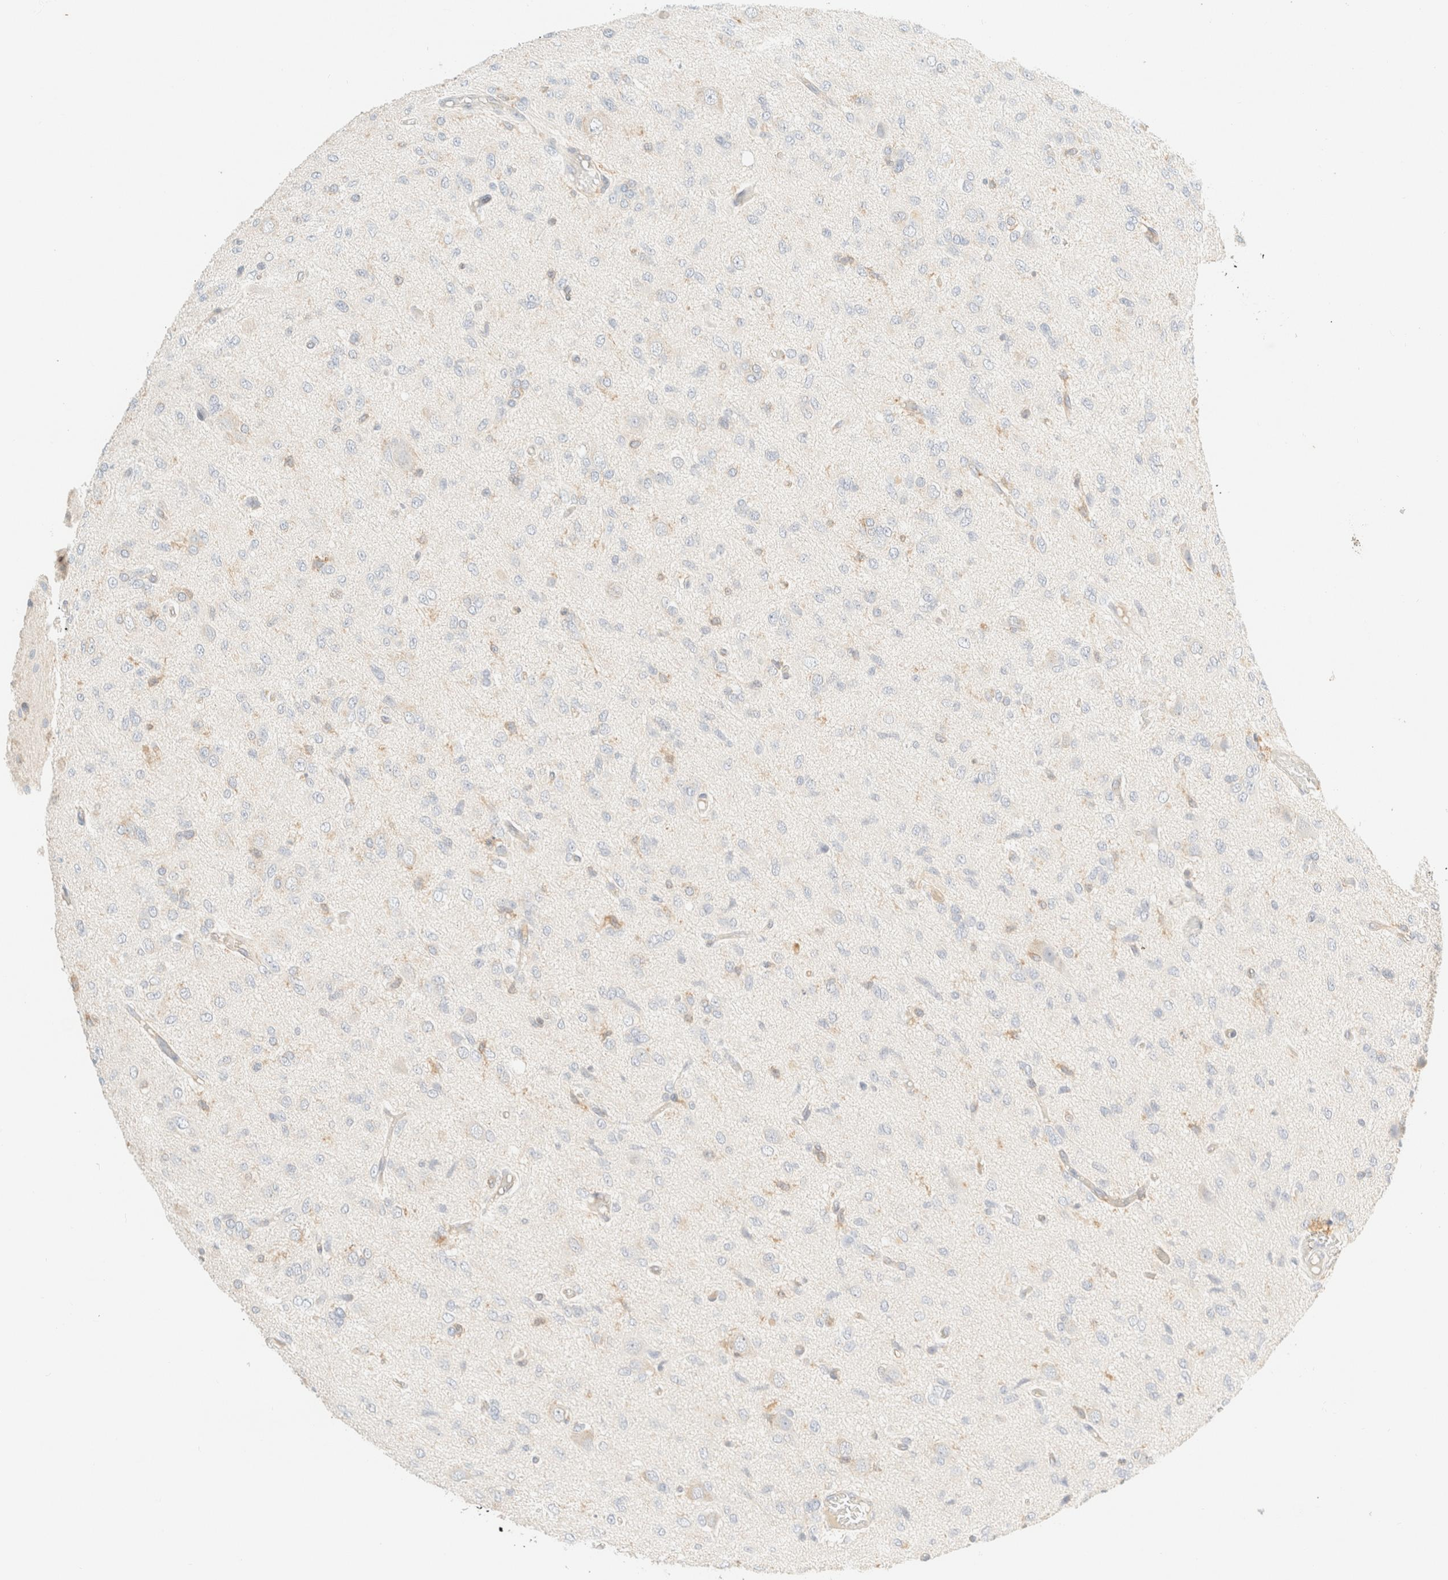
{"staining": {"intensity": "negative", "quantity": "none", "location": "none"}, "tissue": "glioma", "cell_type": "Tumor cells", "image_type": "cancer", "snomed": [{"axis": "morphology", "description": "Glioma, malignant, High grade"}, {"axis": "topography", "description": "Brain"}], "caption": "IHC photomicrograph of neoplastic tissue: malignant high-grade glioma stained with DAB (3,3'-diaminobenzidine) reveals no significant protein staining in tumor cells. (DAB IHC, high magnification).", "gene": "FHOD1", "patient": {"sex": "female", "age": 59}}